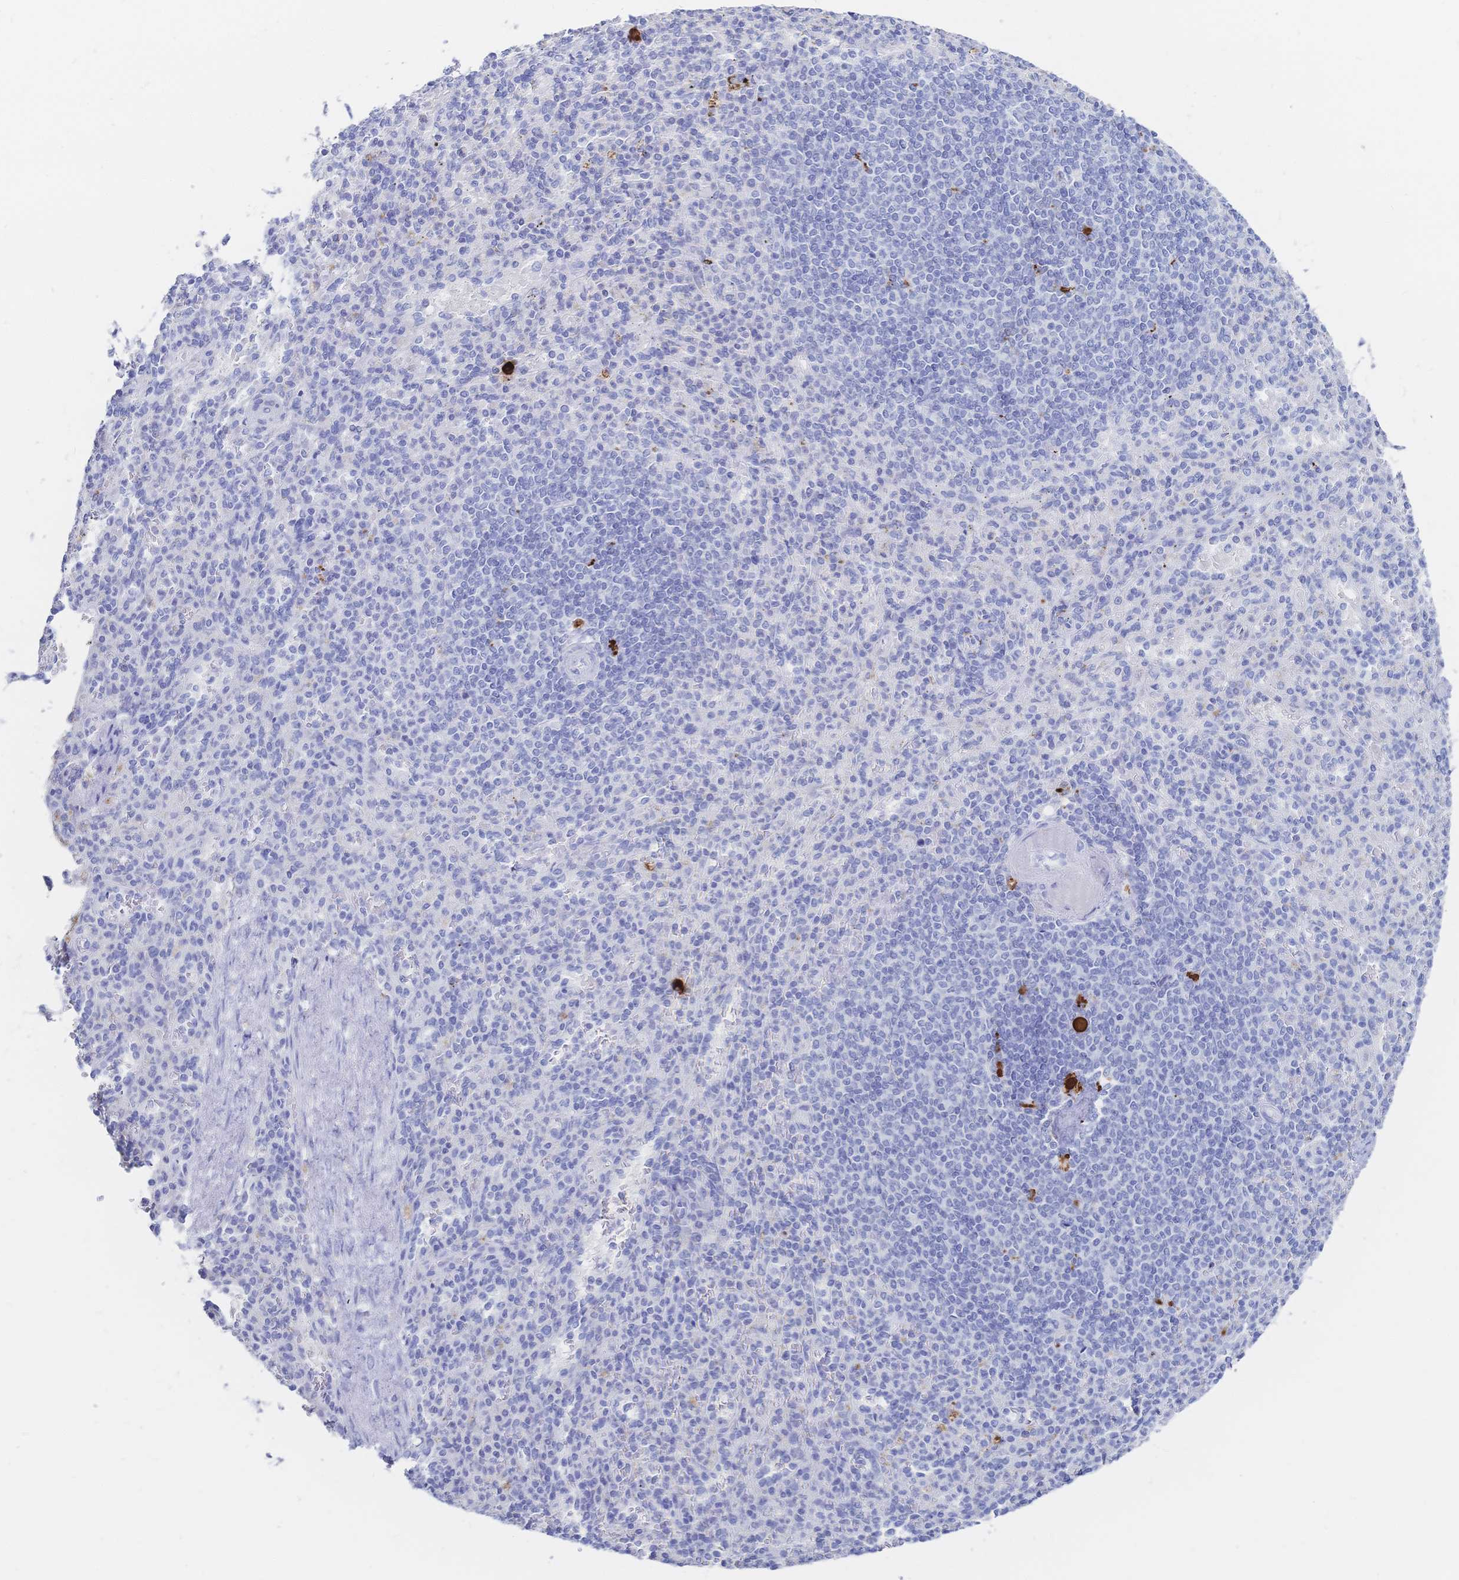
{"staining": {"intensity": "strong", "quantity": "<25%", "location": "cytoplasmic/membranous"}, "tissue": "spleen", "cell_type": "Cells in red pulp", "image_type": "normal", "snomed": [{"axis": "morphology", "description": "Normal tissue, NOS"}, {"axis": "topography", "description": "Spleen"}], "caption": "Approximately <25% of cells in red pulp in unremarkable human spleen reveal strong cytoplasmic/membranous protein positivity as visualized by brown immunohistochemical staining.", "gene": "IL2RB", "patient": {"sex": "female", "age": 74}}